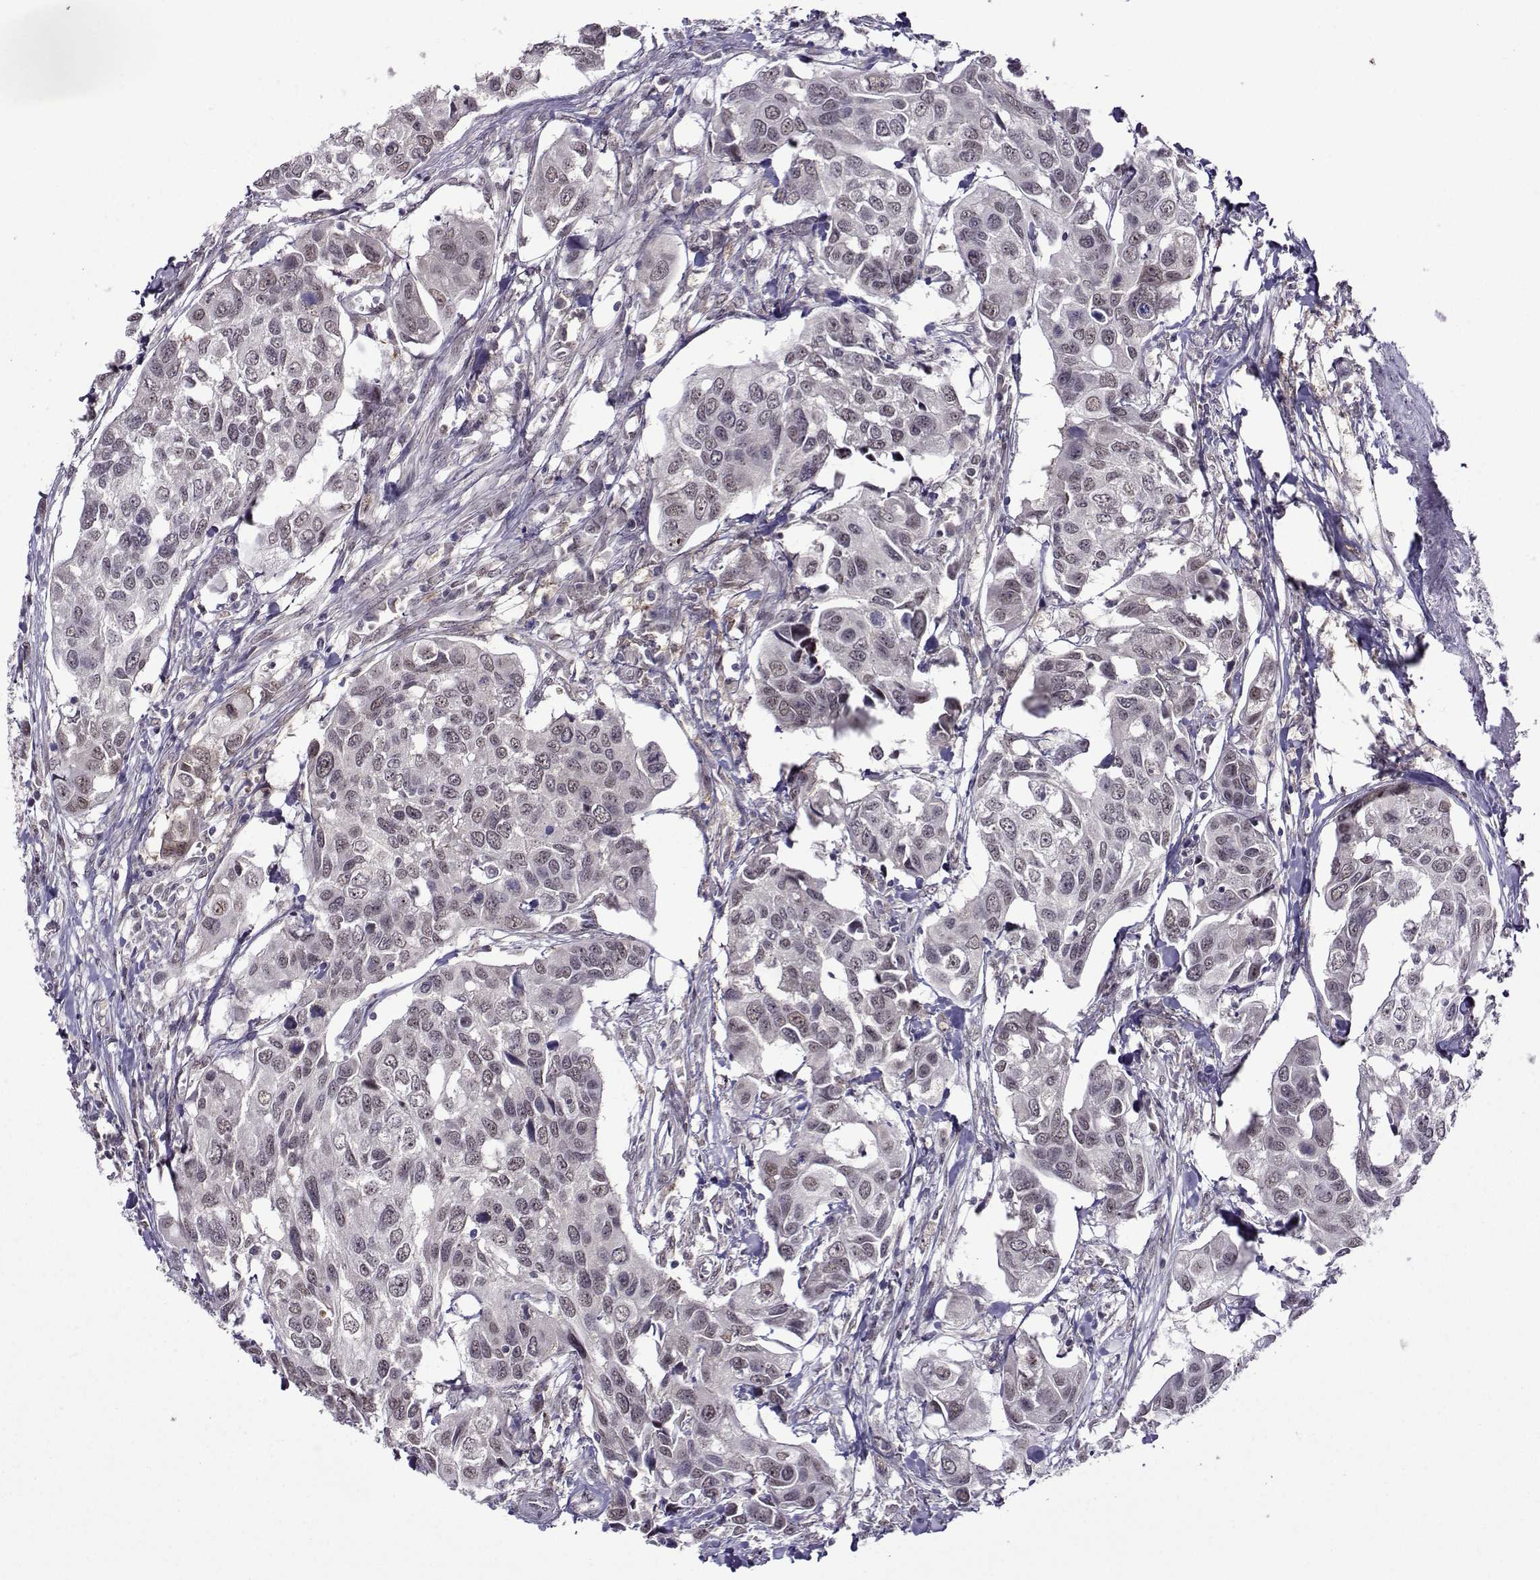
{"staining": {"intensity": "negative", "quantity": "none", "location": "none"}, "tissue": "urothelial cancer", "cell_type": "Tumor cells", "image_type": "cancer", "snomed": [{"axis": "morphology", "description": "Urothelial carcinoma, High grade"}, {"axis": "topography", "description": "Urinary bladder"}], "caption": "This is an IHC image of human urothelial cancer. There is no expression in tumor cells.", "gene": "DDX20", "patient": {"sex": "male", "age": 60}}